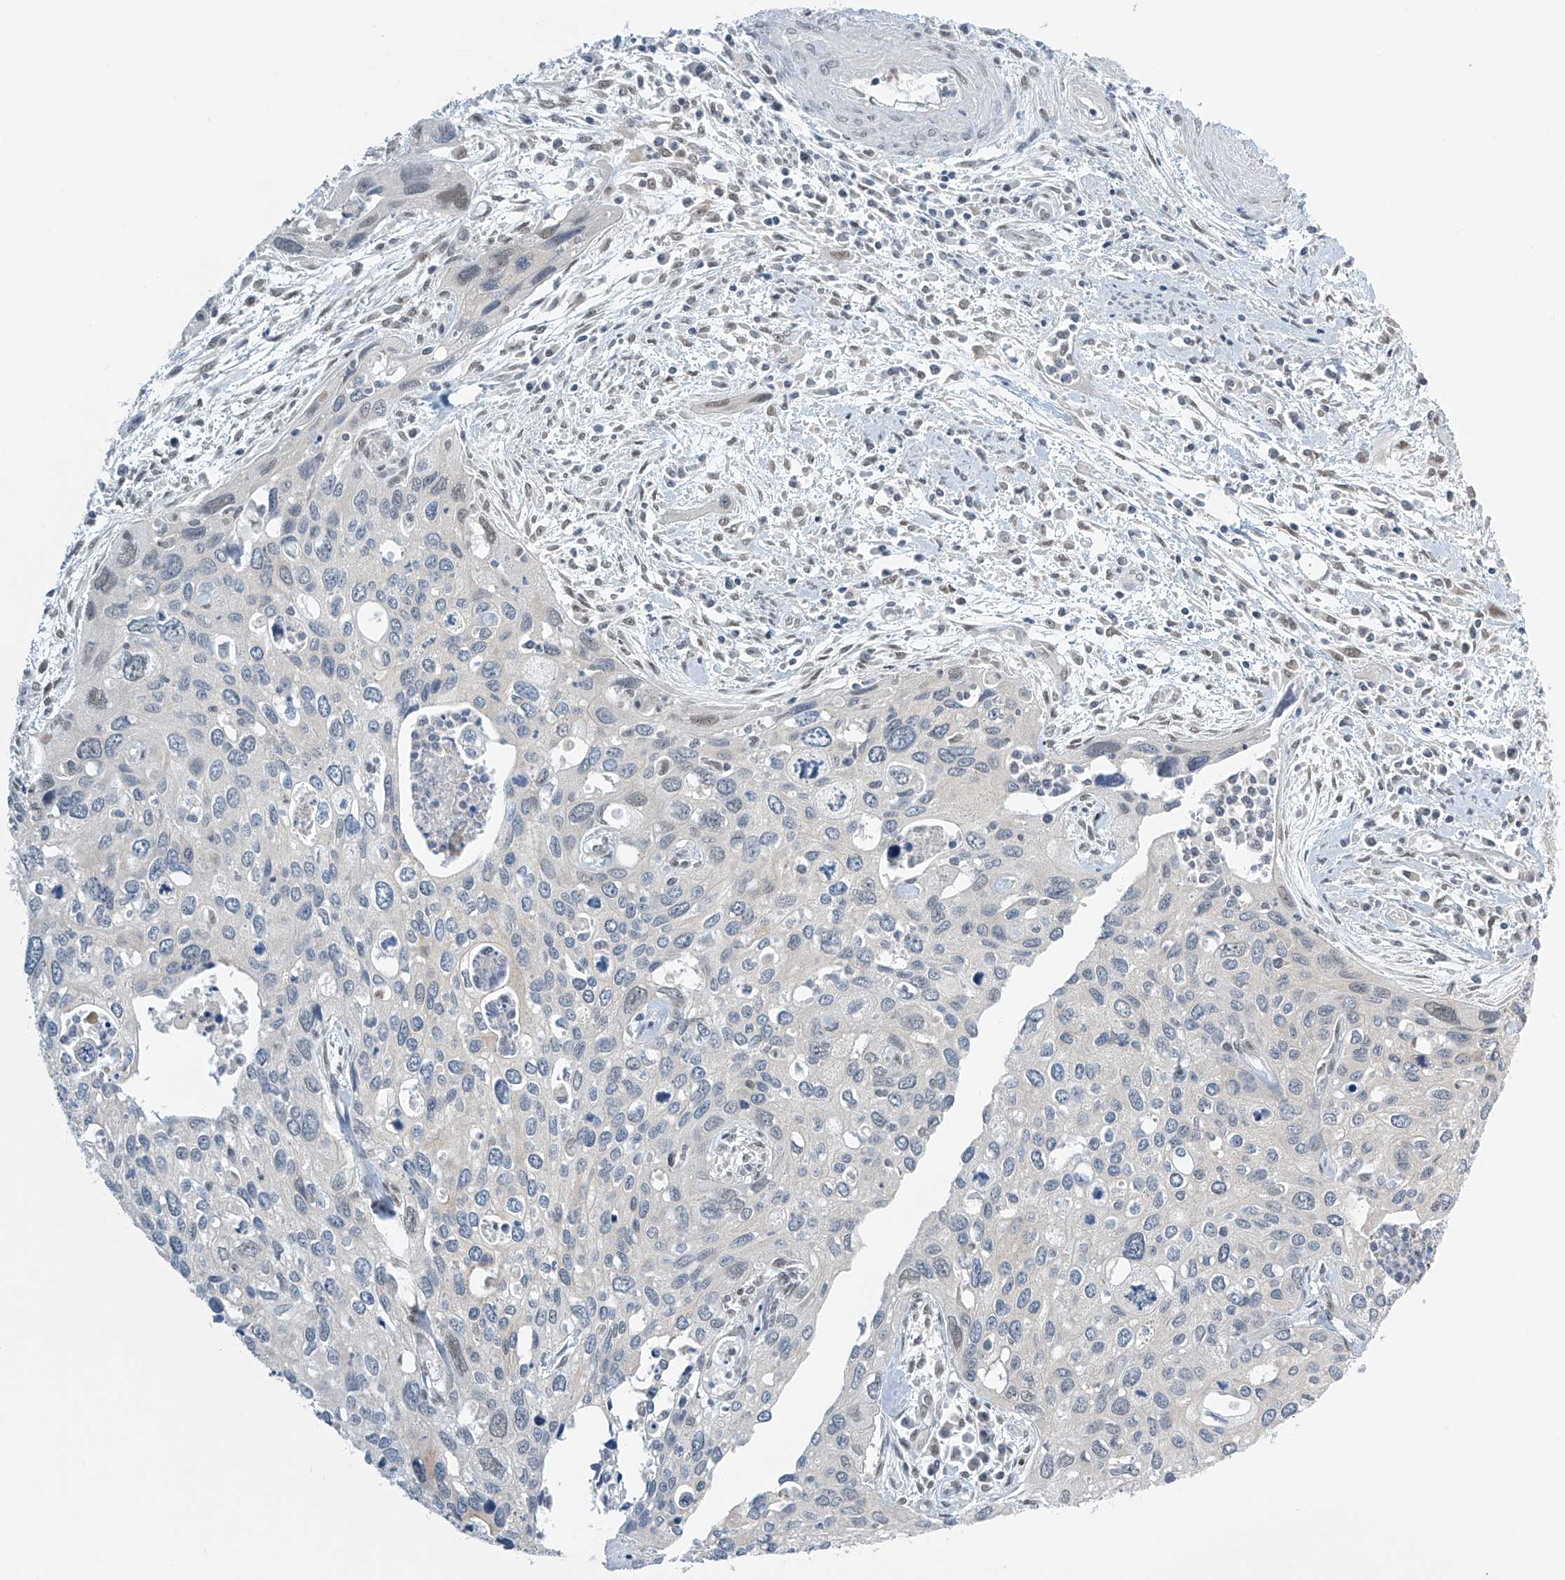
{"staining": {"intensity": "negative", "quantity": "none", "location": "none"}, "tissue": "cervical cancer", "cell_type": "Tumor cells", "image_type": "cancer", "snomed": [{"axis": "morphology", "description": "Squamous cell carcinoma, NOS"}, {"axis": "topography", "description": "Cervix"}], "caption": "Tumor cells show no significant staining in cervical cancer.", "gene": "APLF", "patient": {"sex": "female", "age": 55}}